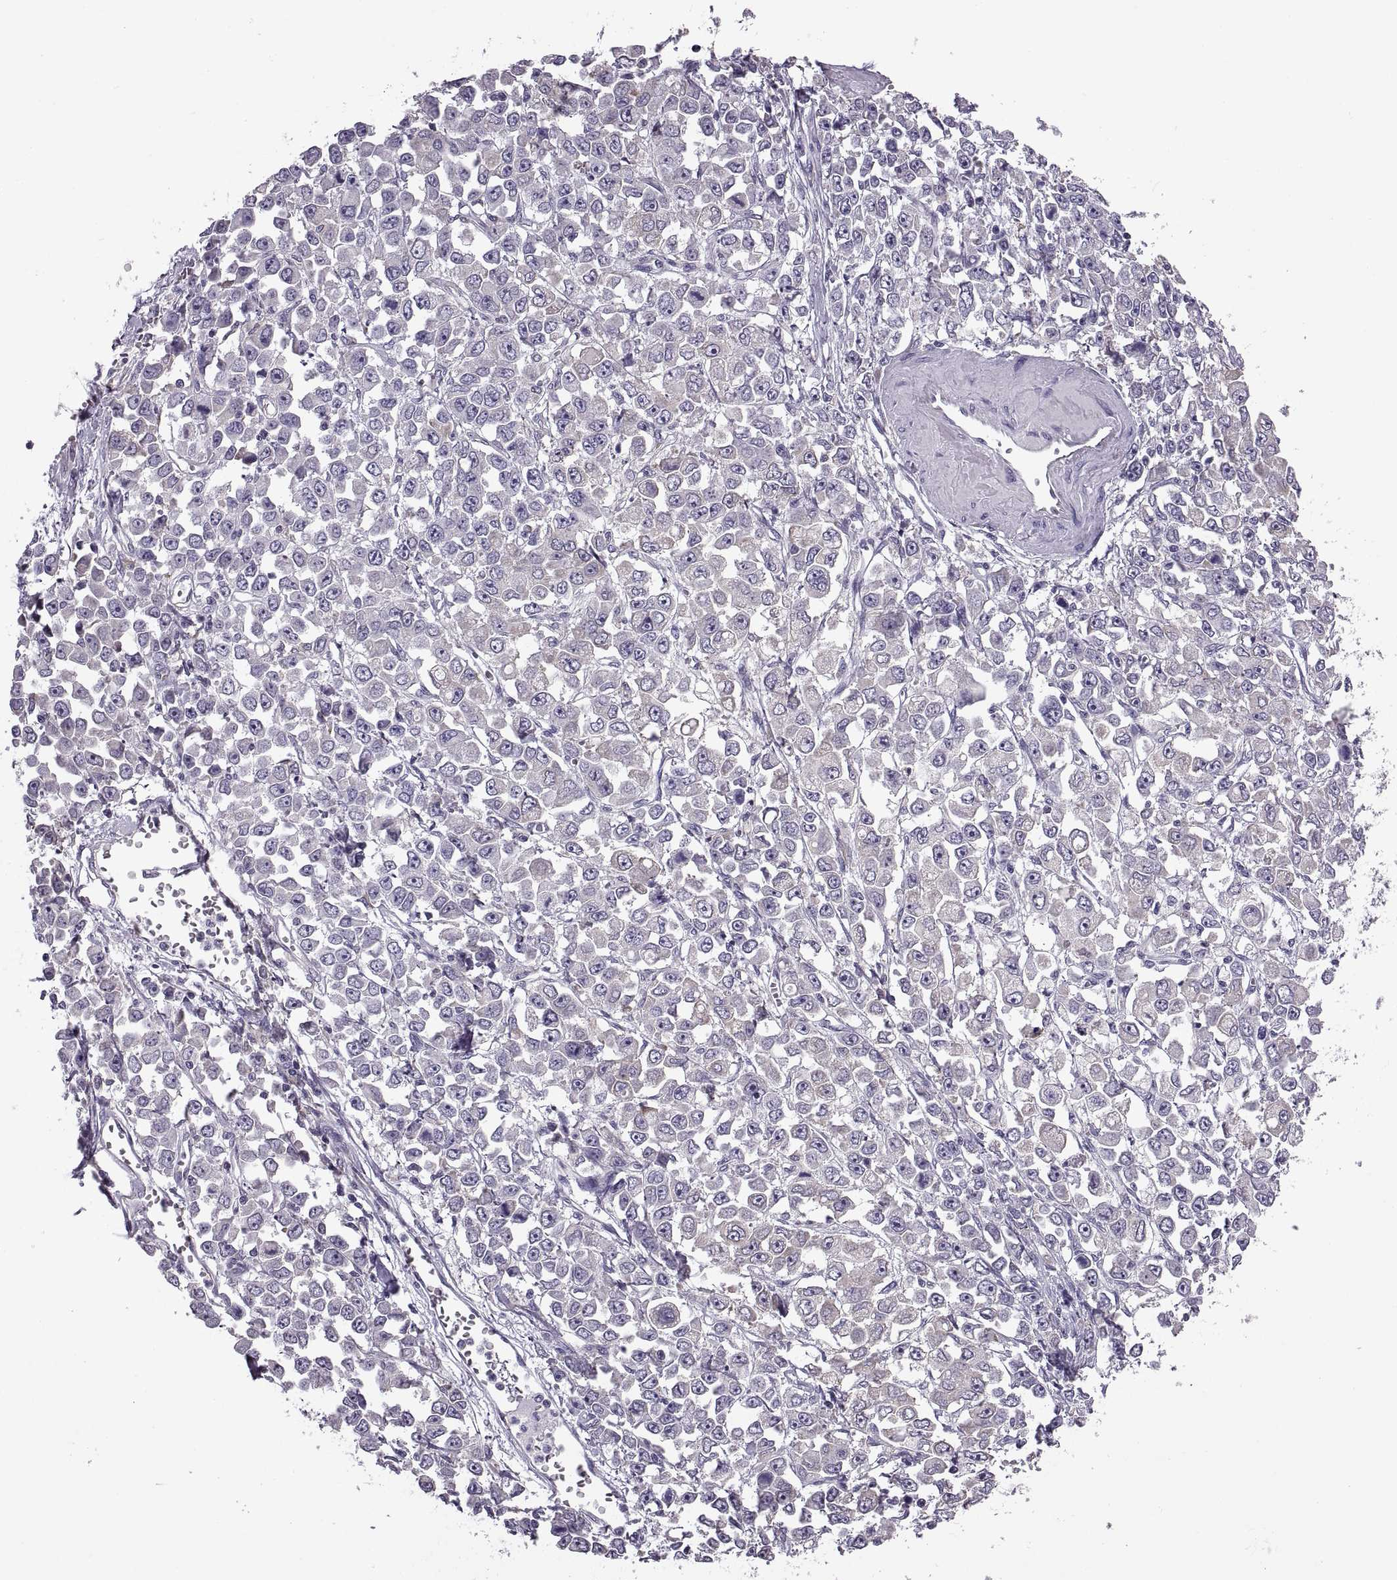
{"staining": {"intensity": "negative", "quantity": "none", "location": "none"}, "tissue": "stomach cancer", "cell_type": "Tumor cells", "image_type": "cancer", "snomed": [{"axis": "morphology", "description": "Adenocarcinoma, NOS"}, {"axis": "topography", "description": "Stomach, upper"}], "caption": "Image shows no protein positivity in tumor cells of stomach cancer (adenocarcinoma) tissue. (Brightfield microscopy of DAB (3,3'-diaminobenzidine) IHC at high magnification).", "gene": "LETM2", "patient": {"sex": "male", "age": 70}}